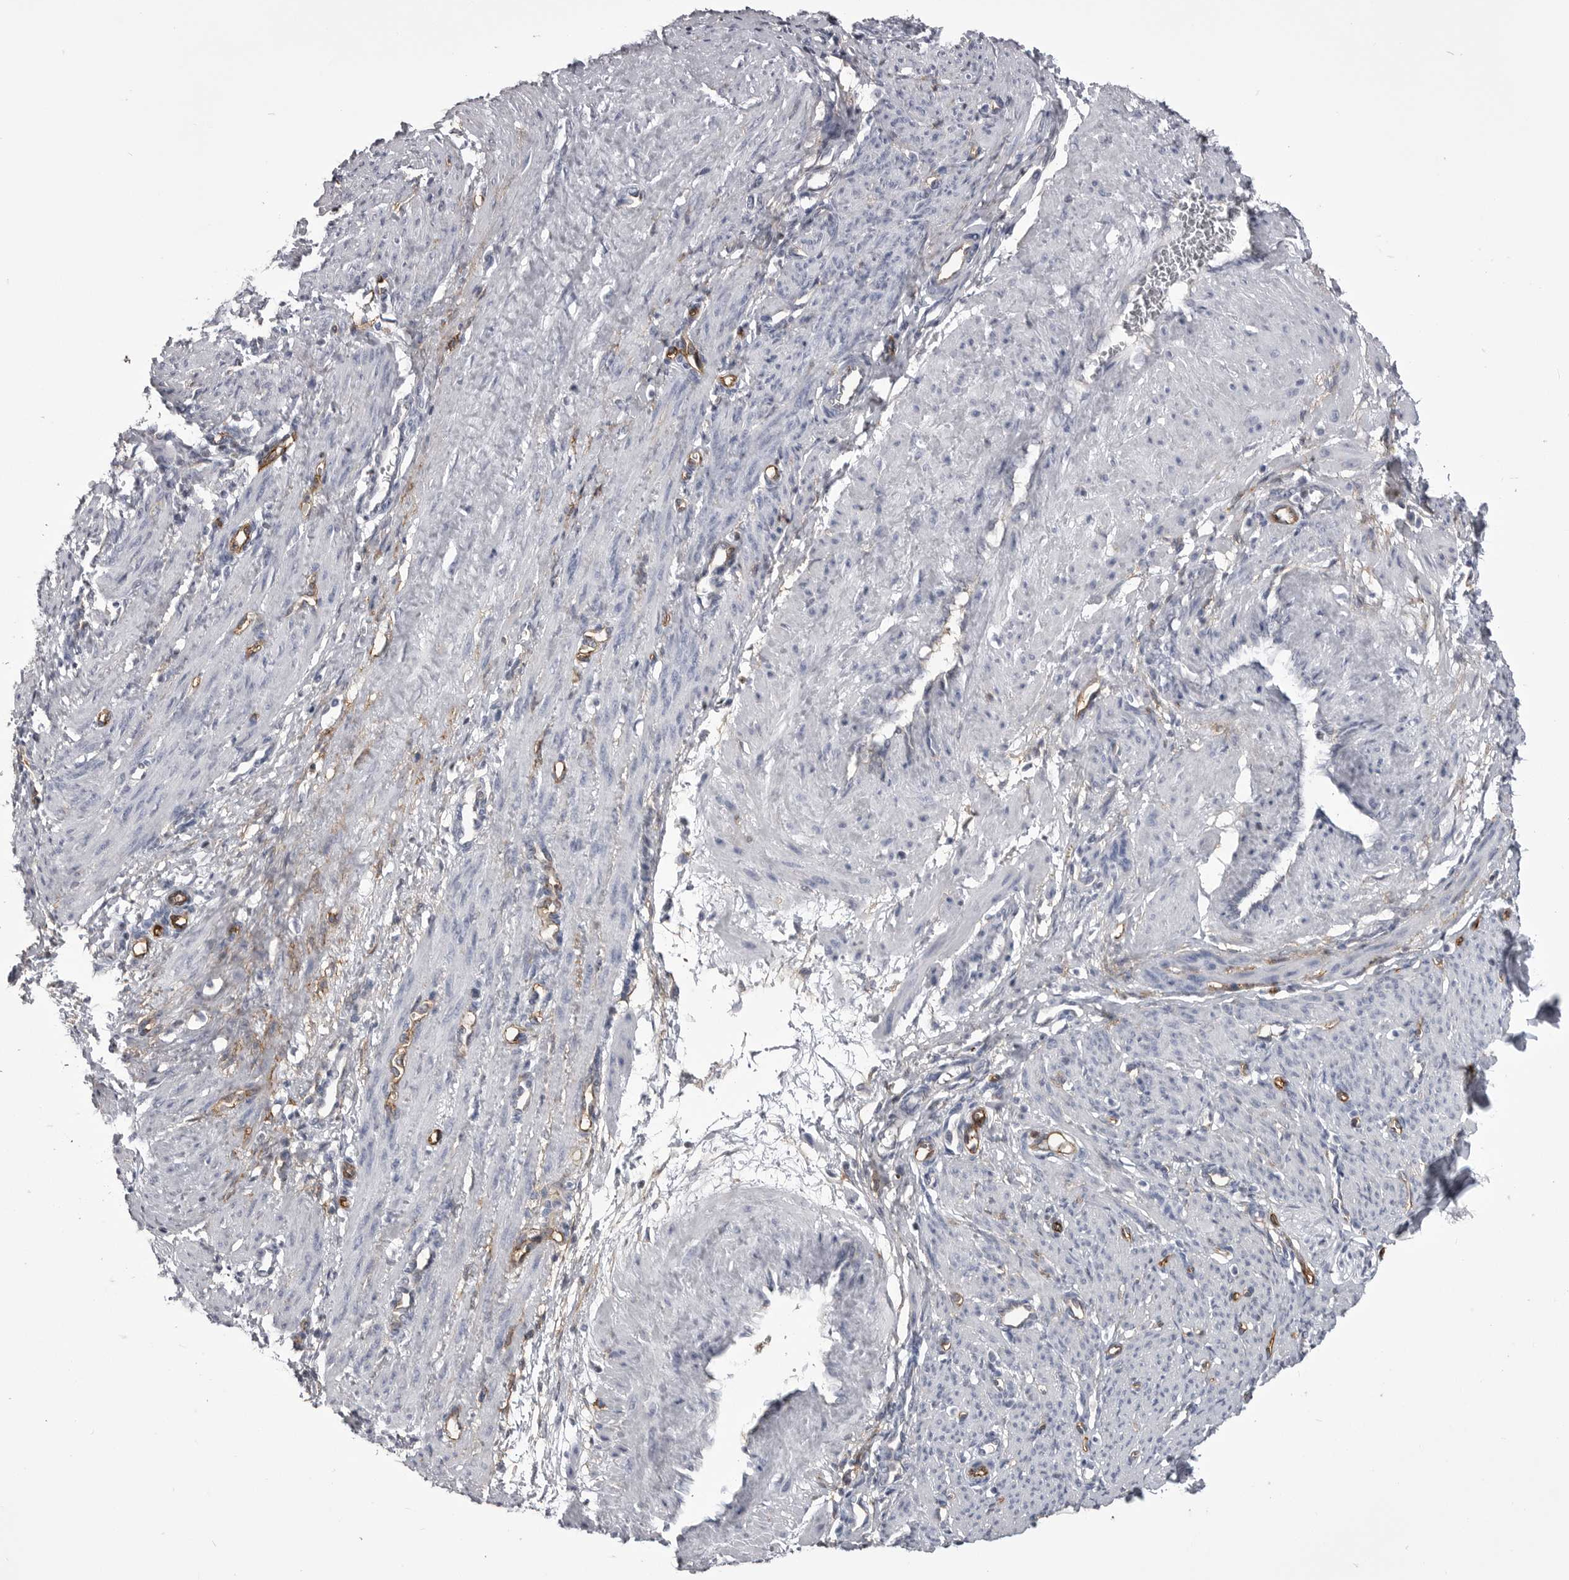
{"staining": {"intensity": "negative", "quantity": "none", "location": "none"}, "tissue": "smooth muscle", "cell_type": "Smooth muscle cells", "image_type": "normal", "snomed": [{"axis": "morphology", "description": "Normal tissue, NOS"}, {"axis": "topography", "description": "Endometrium"}], "caption": "High power microscopy micrograph of an IHC image of normal smooth muscle, revealing no significant expression in smooth muscle cells.", "gene": "OPLAH", "patient": {"sex": "female", "age": 33}}